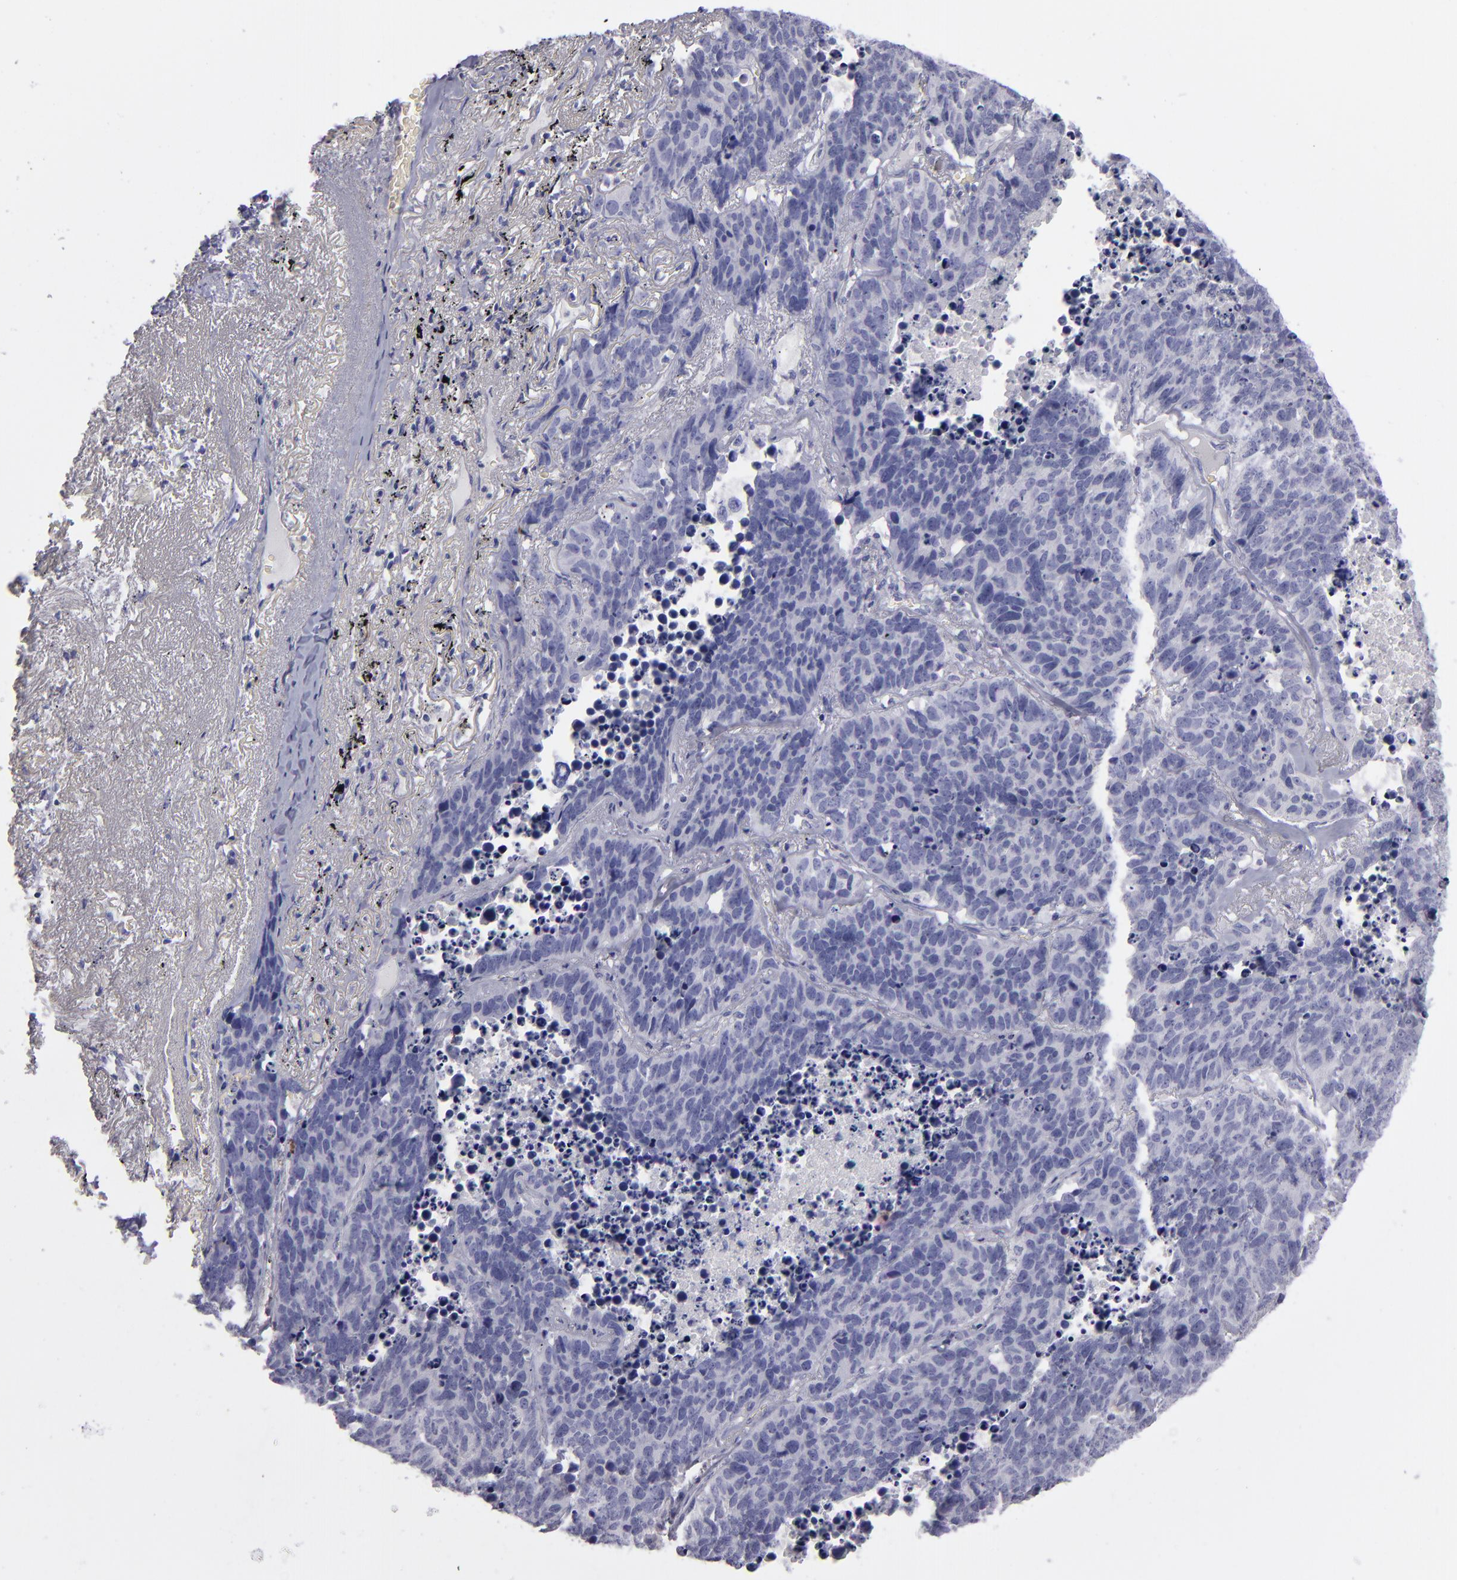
{"staining": {"intensity": "negative", "quantity": "none", "location": "none"}, "tissue": "lung cancer", "cell_type": "Tumor cells", "image_type": "cancer", "snomed": [{"axis": "morphology", "description": "Carcinoid, malignant, NOS"}, {"axis": "topography", "description": "Lung"}], "caption": "A micrograph of lung malignant carcinoid stained for a protein reveals no brown staining in tumor cells.", "gene": "ANPEP", "patient": {"sex": "male", "age": 60}}